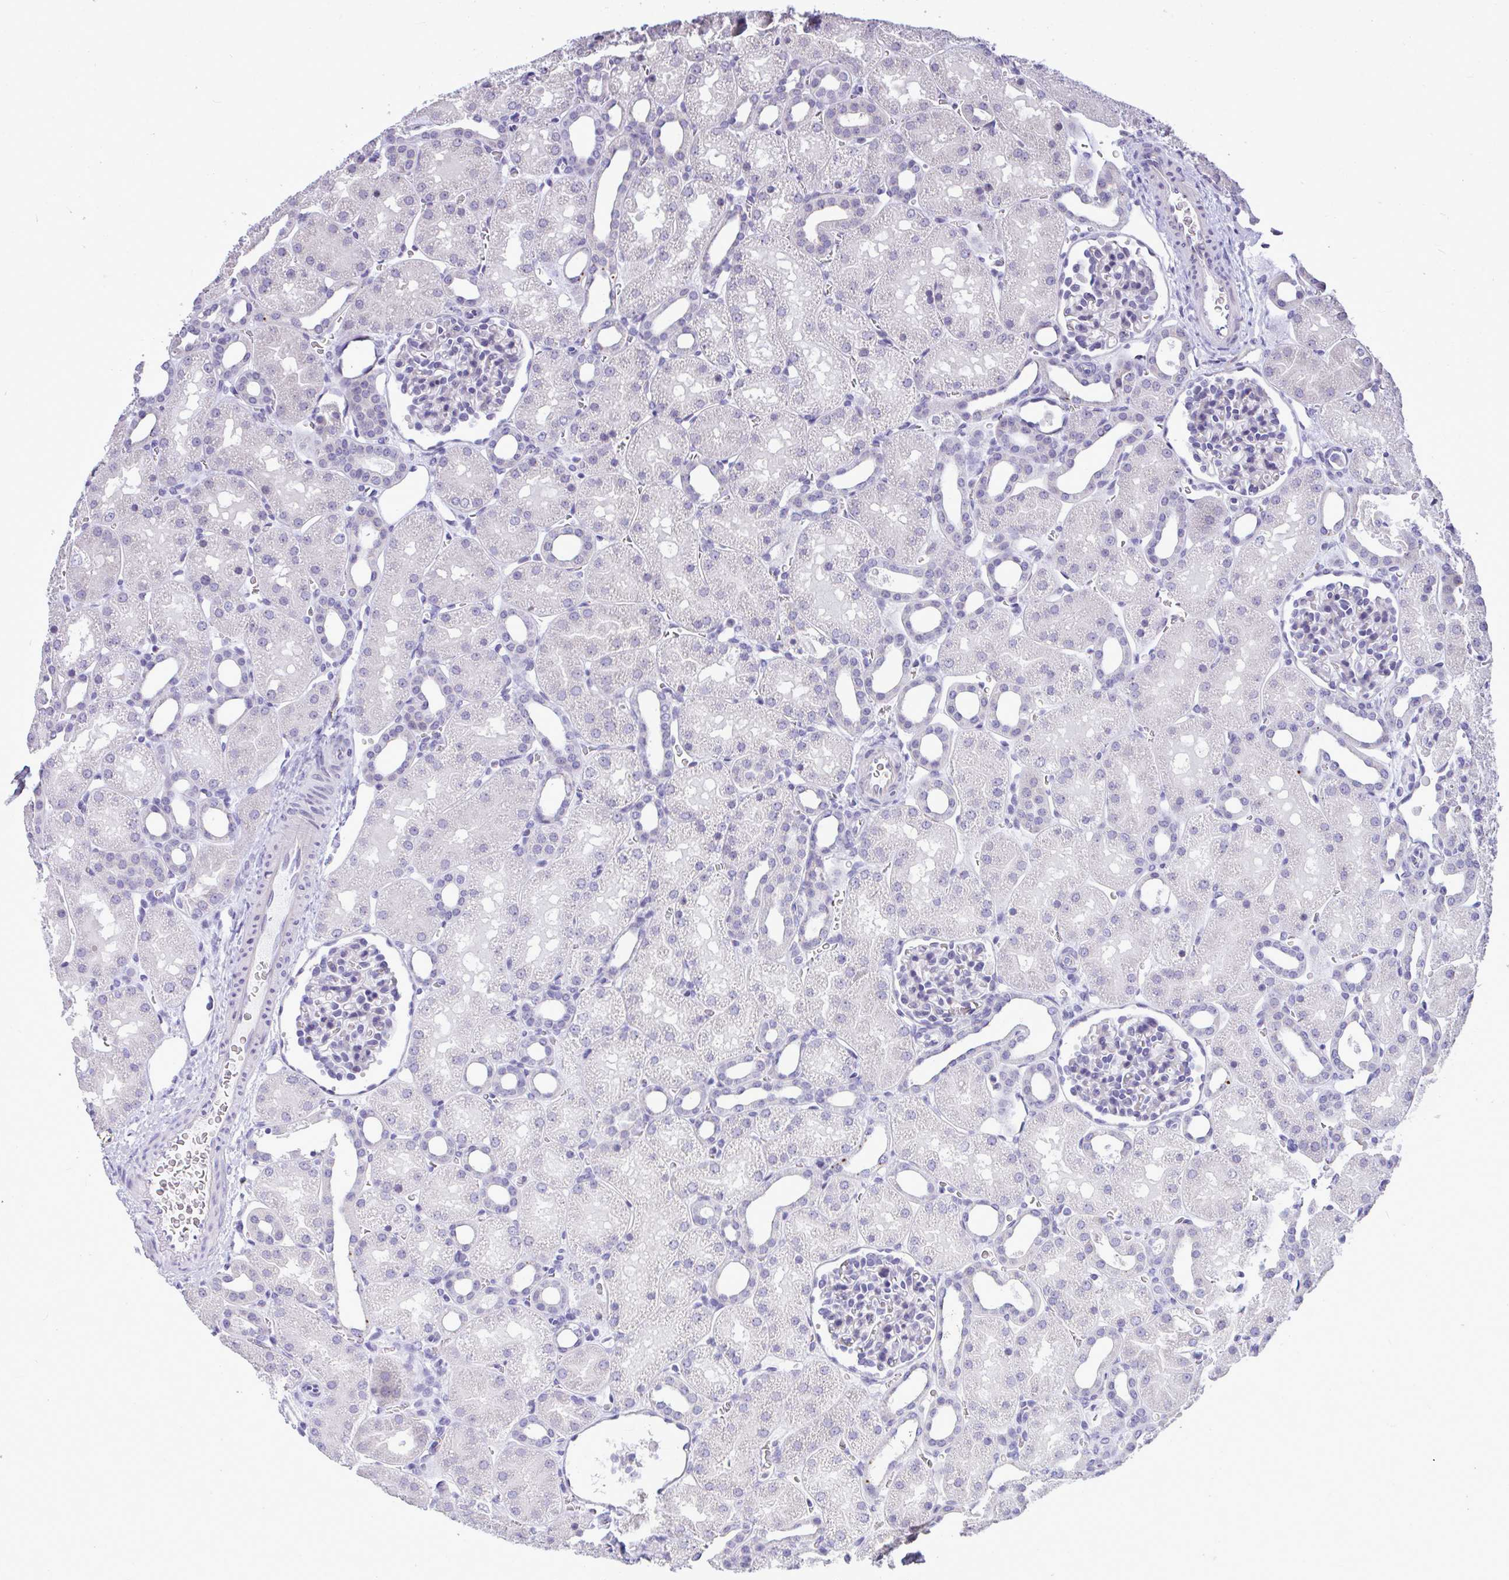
{"staining": {"intensity": "negative", "quantity": "none", "location": "none"}, "tissue": "kidney", "cell_type": "Cells in glomeruli", "image_type": "normal", "snomed": [{"axis": "morphology", "description": "Normal tissue, NOS"}, {"axis": "topography", "description": "Kidney"}], "caption": "This is an IHC histopathology image of unremarkable kidney. There is no staining in cells in glomeruli.", "gene": "PIGK", "patient": {"sex": "male", "age": 2}}